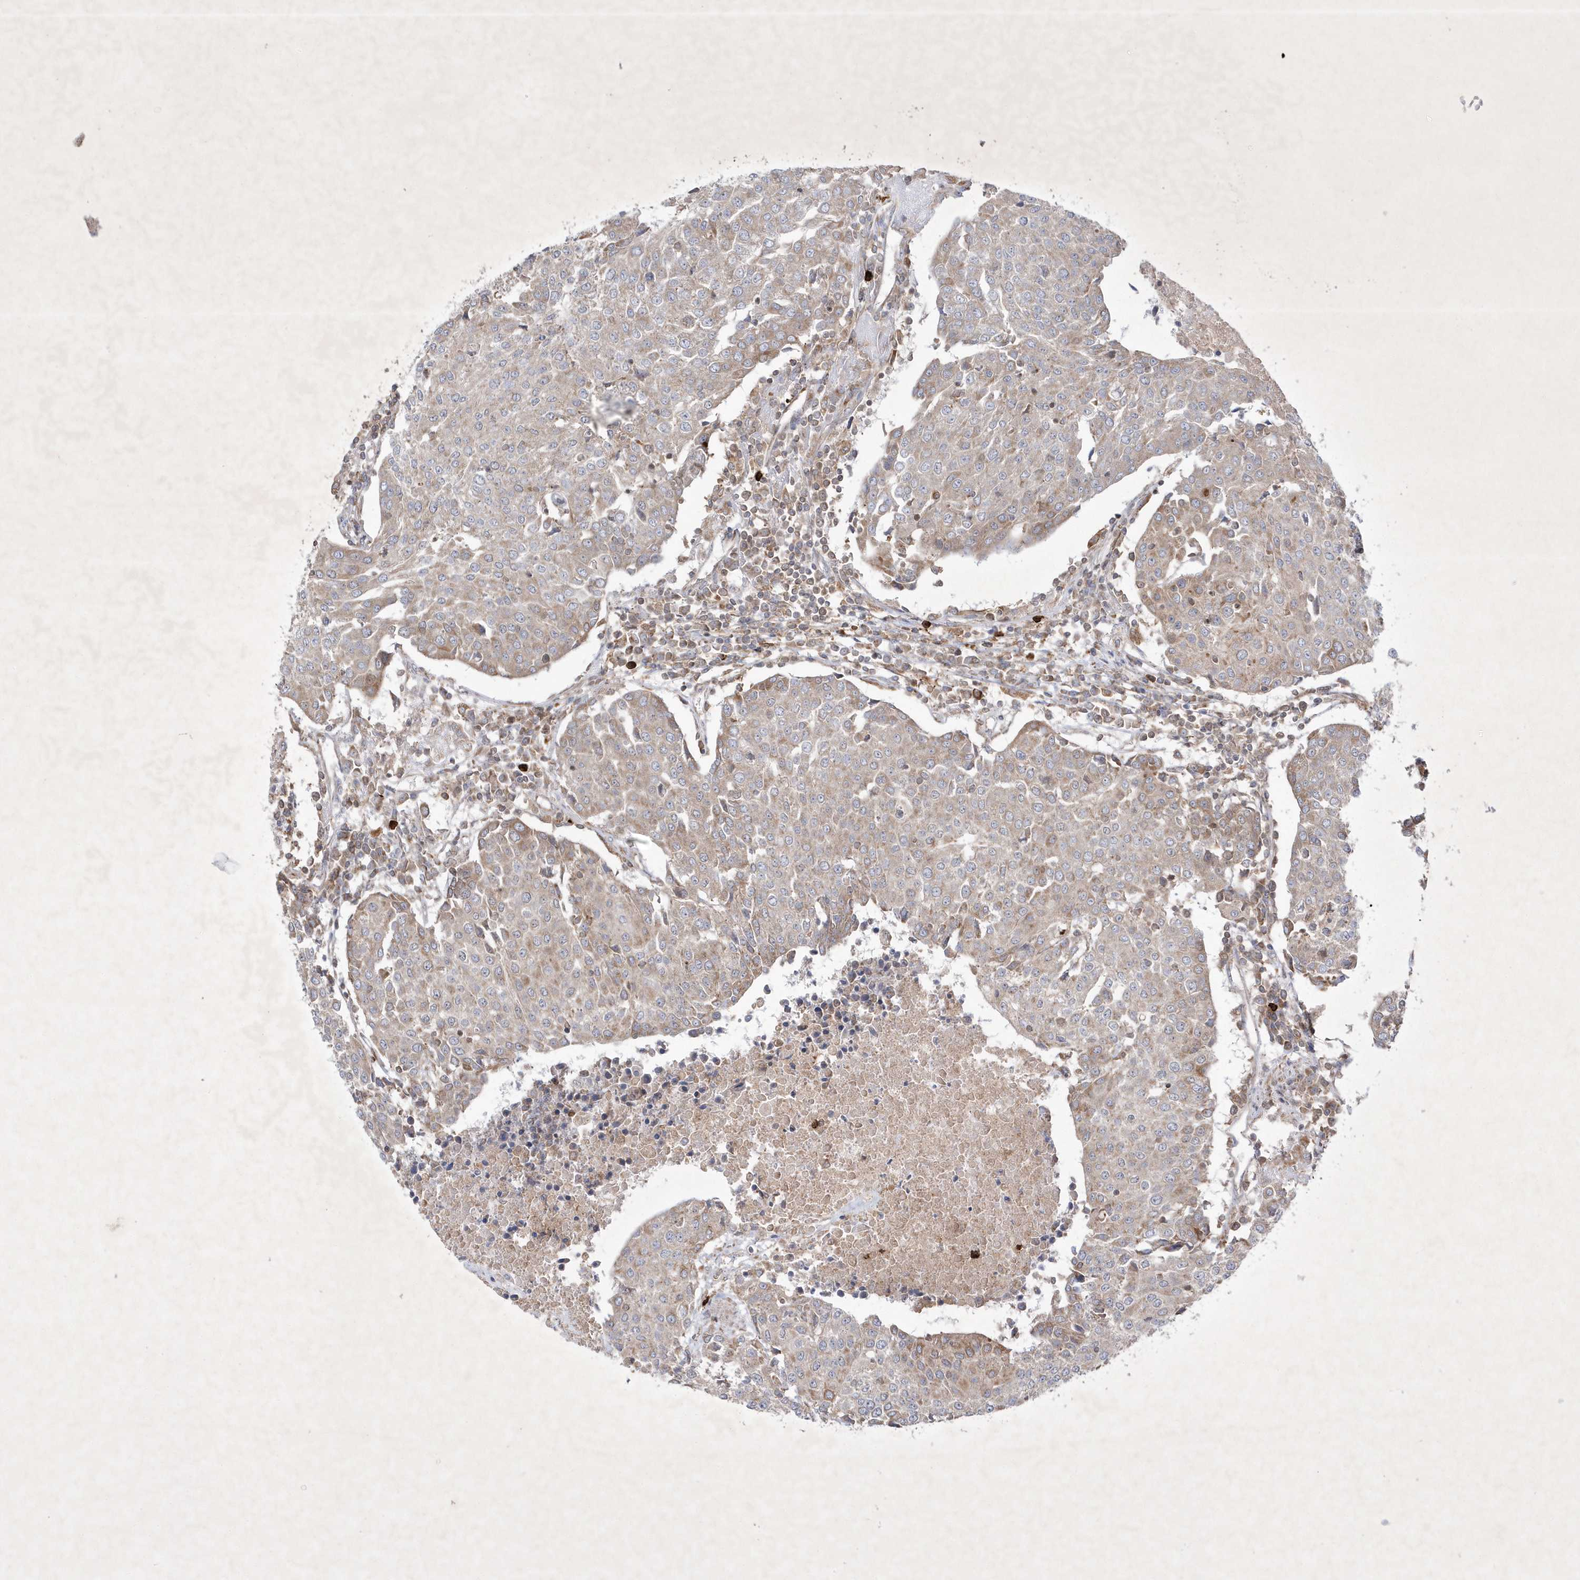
{"staining": {"intensity": "weak", "quantity": "25%-75%", "location": "cytoplasmic/membranous"}, "tissue": "urothelial cancer", "cell_type": "Tumor cells", "image_type": "cancer", "snomed": [{"axis": "morphology", "description": "Urothelial carcinoma, High grade"}, {"axis": "topography", "description": "Urinary bladder"}], "caption": "Urothelial carcinoma (high-grade) was stained to show a protein in brown. There is low levels of weak cytoplasmic/membranous staining in about 25%-75% of tumor cells.", "gene": "OPA1", "patient": {"sex": "female", "age": 85}}